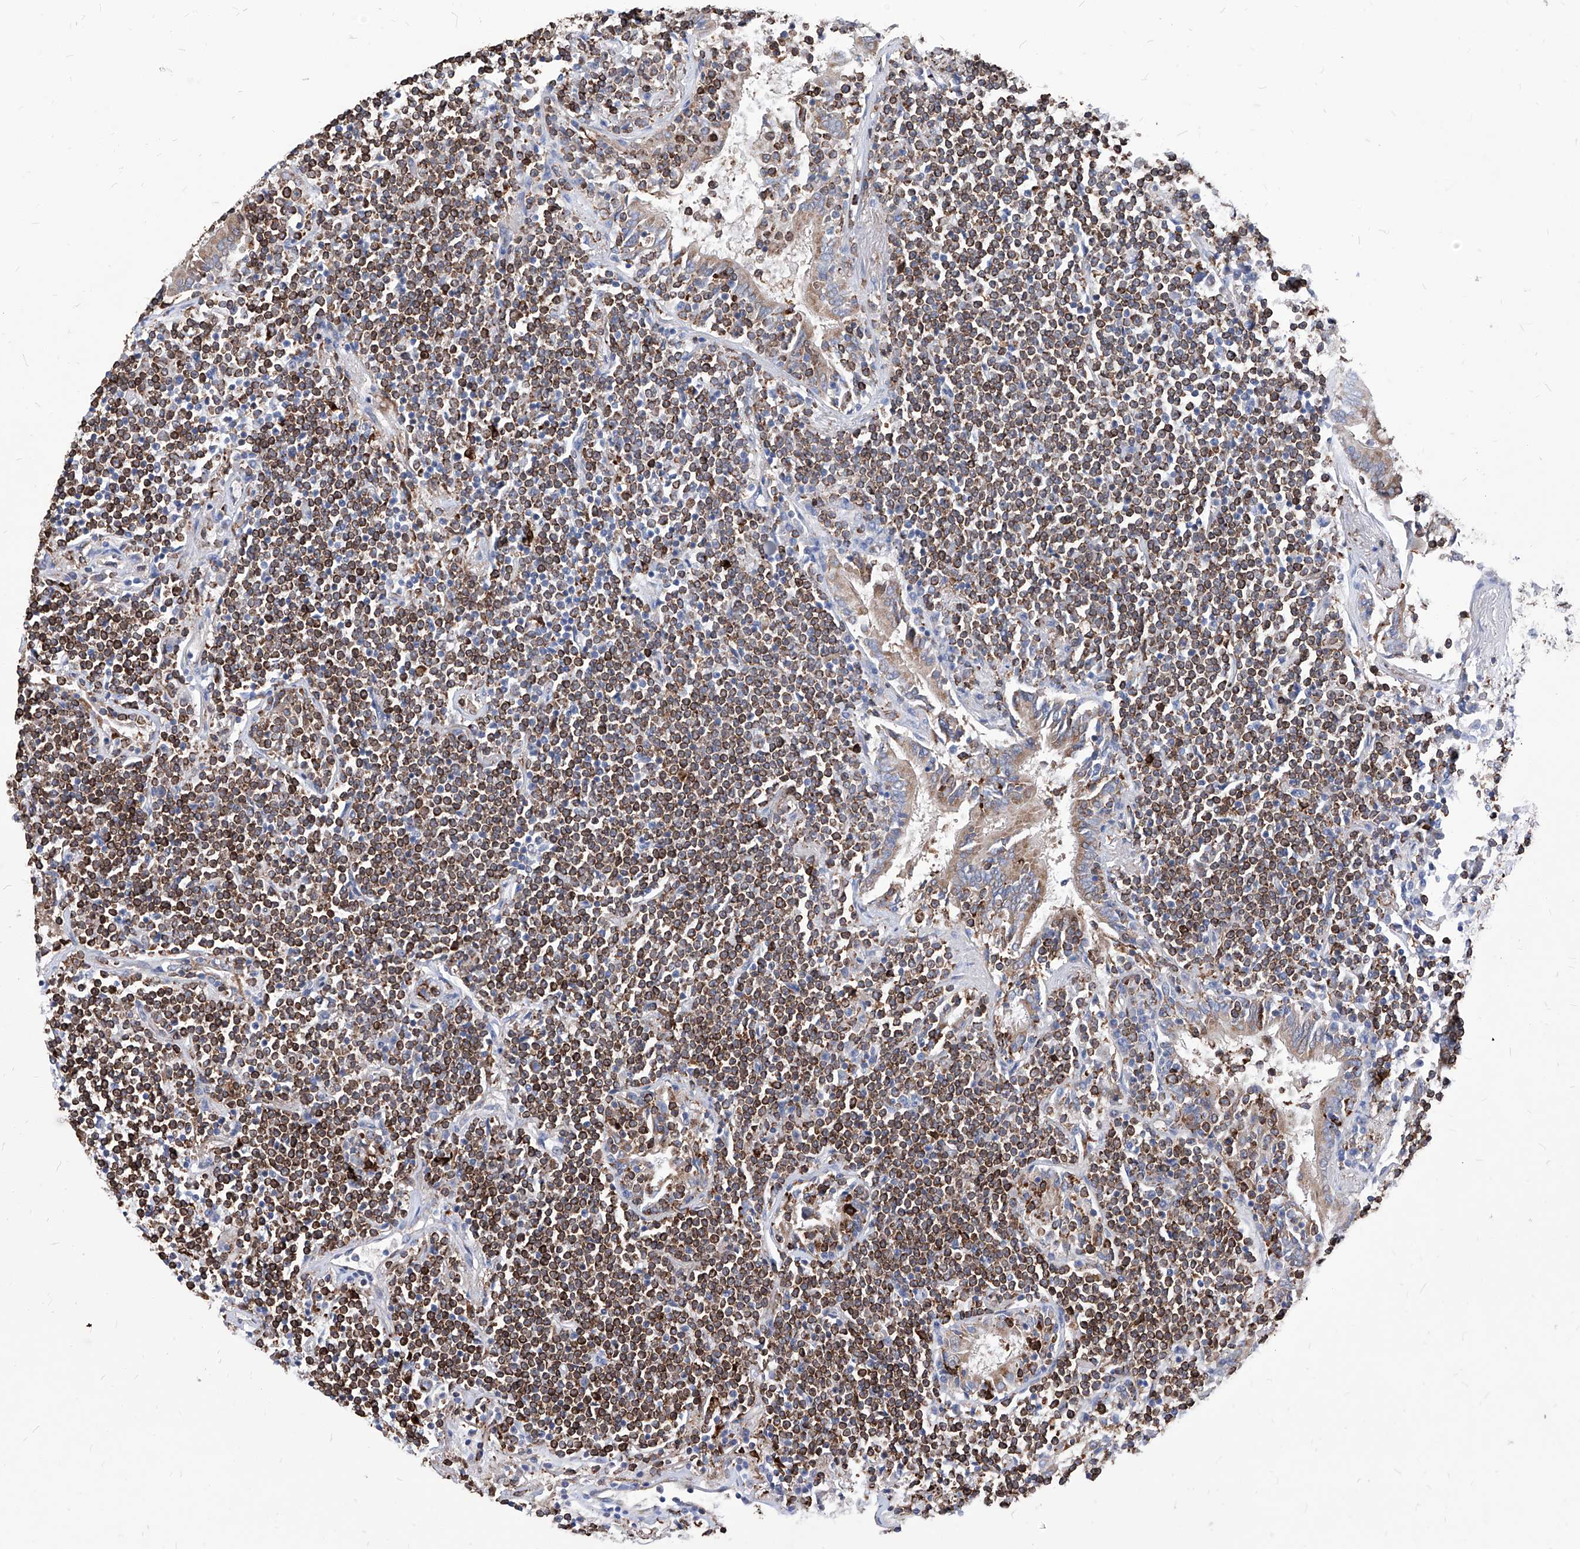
{"staining": {"intensity": "strong", "quantity": ">75%", "location": "cytoplasmic/membranous"}, "tissue": "lymphoma", "cell_type": "Tumor cells", "image_type": "cancer", "snomed": [{"axis": "morphology", "description": "Malignant lymphoma, non-Hodgkin's type, Low grade"}, {"axis": "topography", "description": "Lung"}], "caption": "Lymphoma stained with DAB (3,3'-diaminobenzidine) immunohistochemistry displays high levels of strong cytoplasmic/membranous expression in about >75% of tumor cells.", "gene": "UBOX5", "patient": {"sex": "female", "age": 71}}